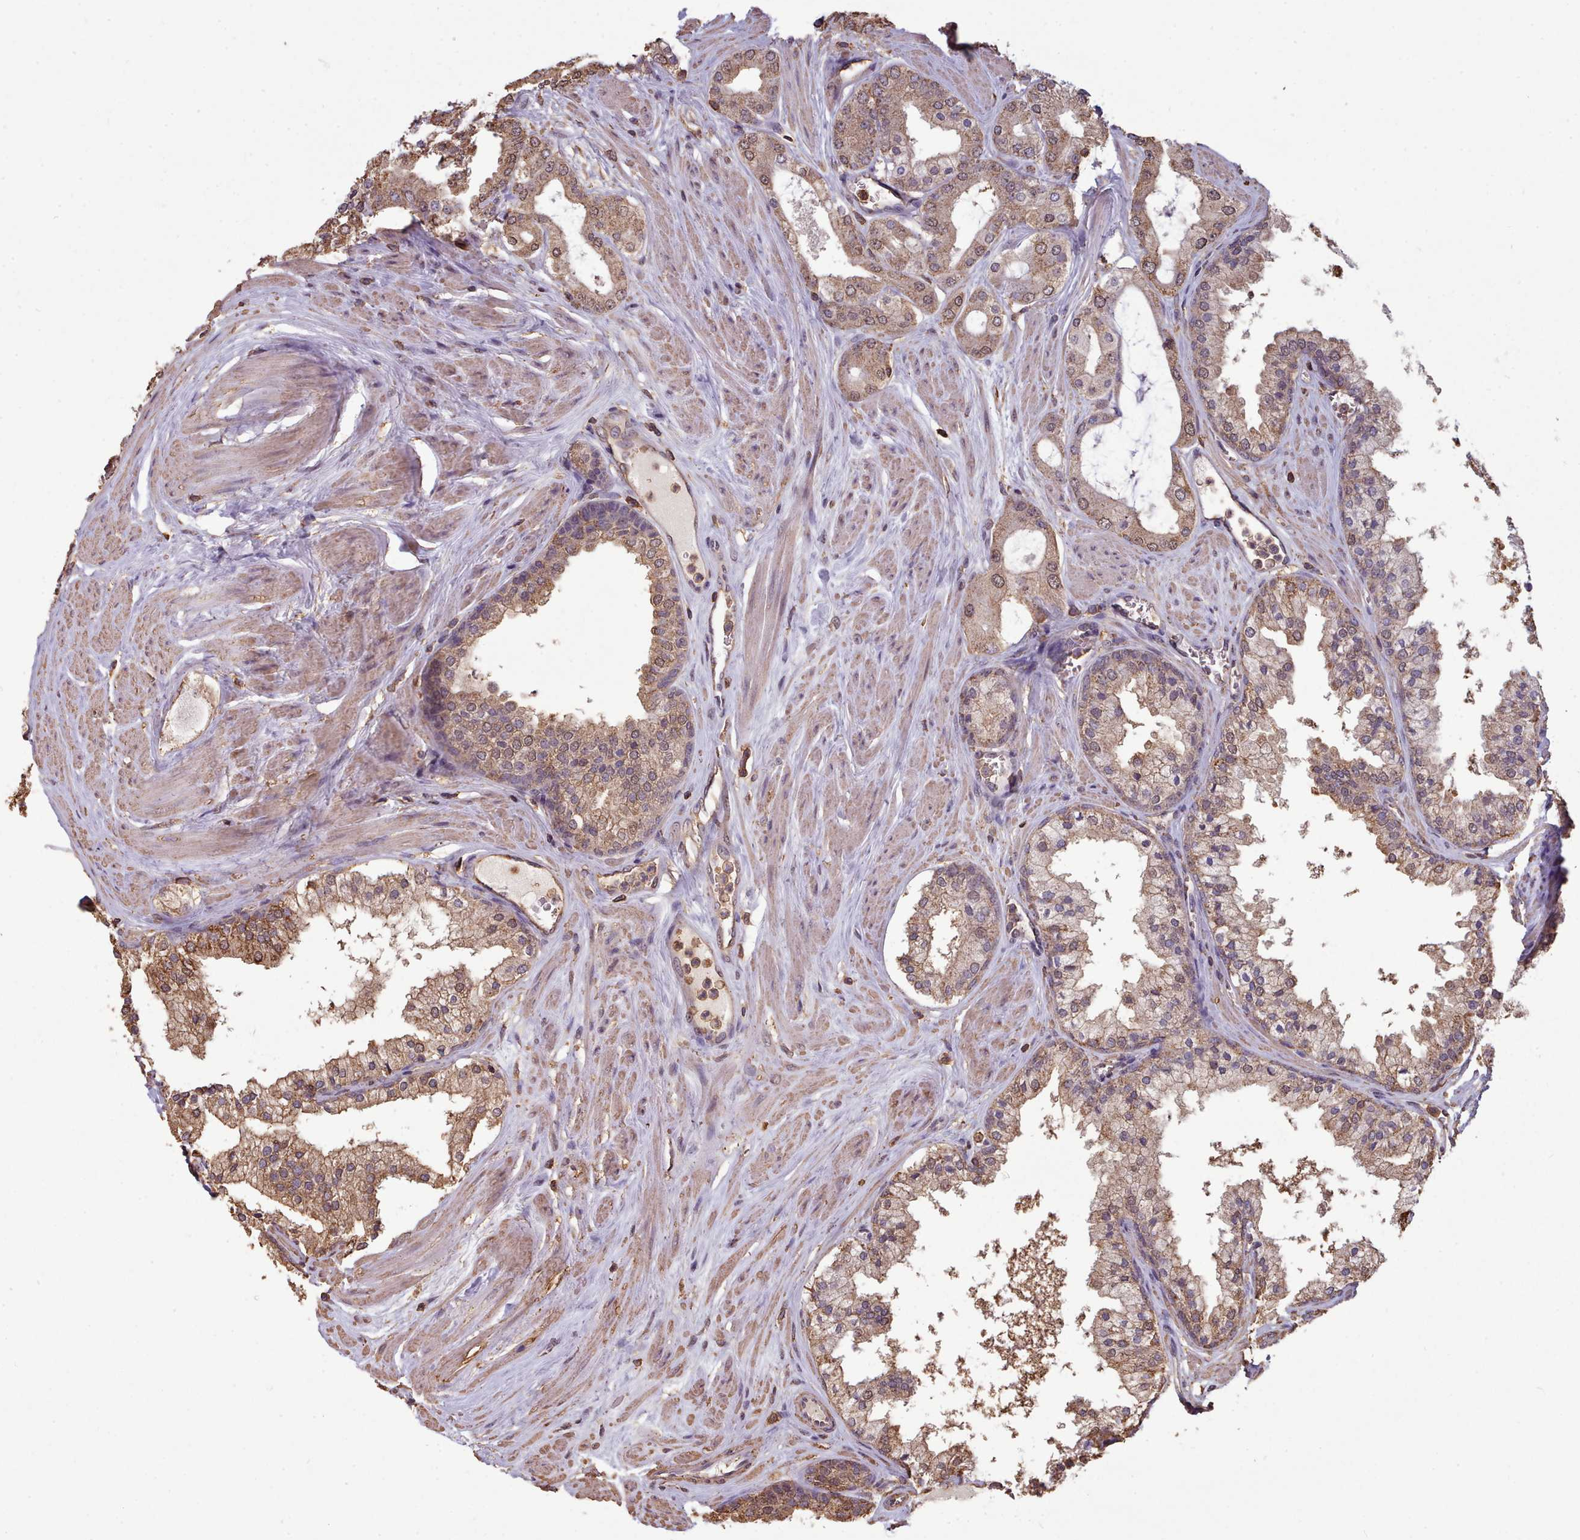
{"staining": {"intensity": "moderate", "quantity": "25%-75%", "location": "cytoplasmic/membranous,nuclear"}, "tissue": "prostate cancer", "cell_type": "Tumor cells", "image_type": "cancer", "snomed": [{"axis": "morphology", "description": "Adenocarcinoma, Low grade"}, {"axis": "topography", "description": "Prostate"}], "caption": "This is a photomicrograph of immunohistochemistry staining of prostate cancer, which shows moderate positivity in the cytoplasmic/membranous and nuclear of tumor cells.", "gene": "METRN", "patient": {"sex": "male", "age": 42}}